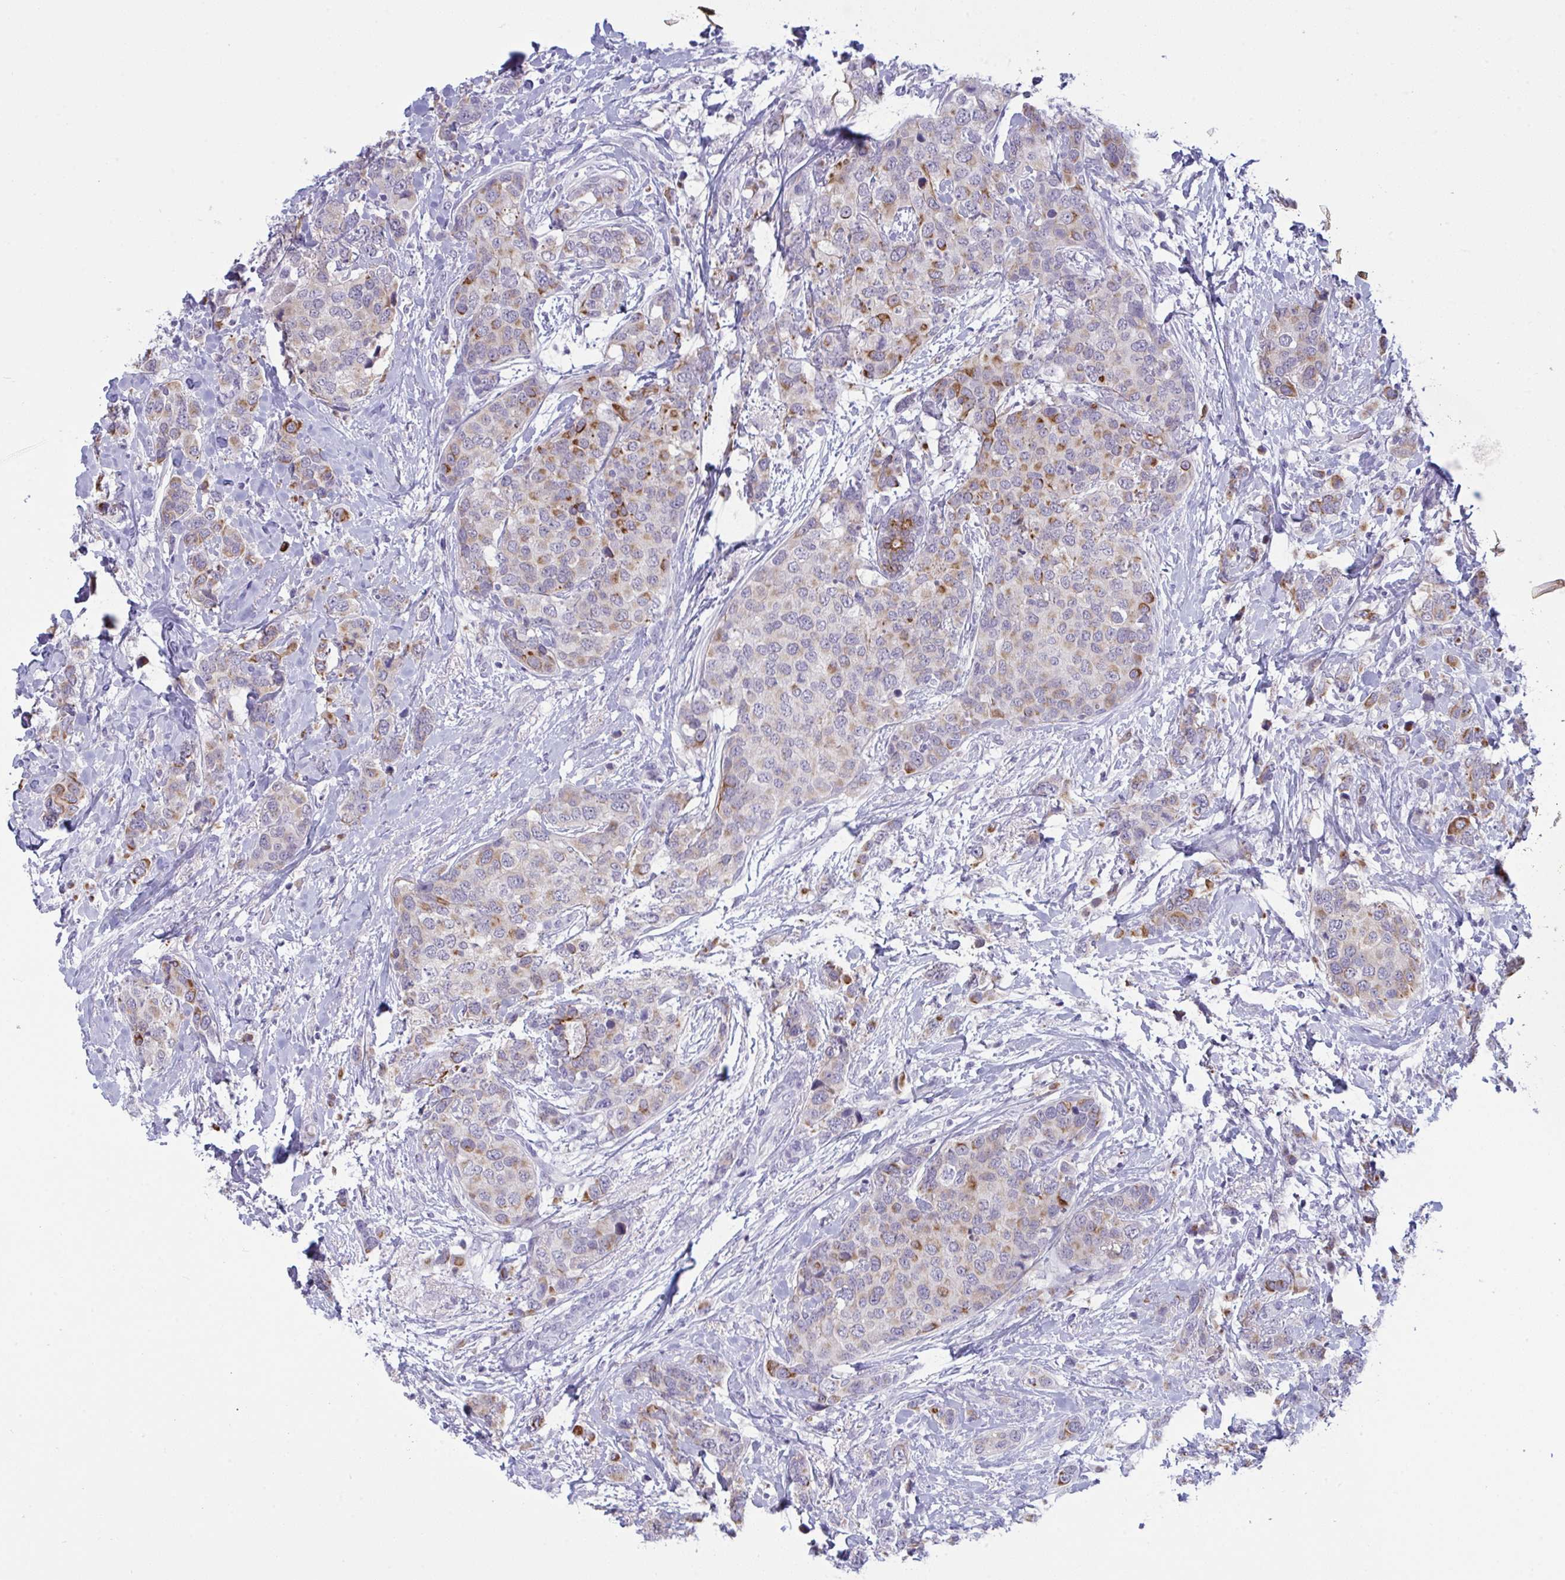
{"staining": {"intensity": "moderate", "quantity": "25%-75%", "location": "cytoplasmic/membranous"}, "tissue": "breast cancer", "cell_type": "Tumor cells", "image_type": "cancer", "snomed": [{"axis": "morphology", "description": "Lobular carcinoma"}, {"axis": "topography", "description": "Breast"}], "caption": "Tumor cells reveal moderate cytoplasmic/membranous staining in about 25%-75% of cells in breast cancer.", "gene": "TENT5D", "patient": {"sex": "female", "age": 59}}